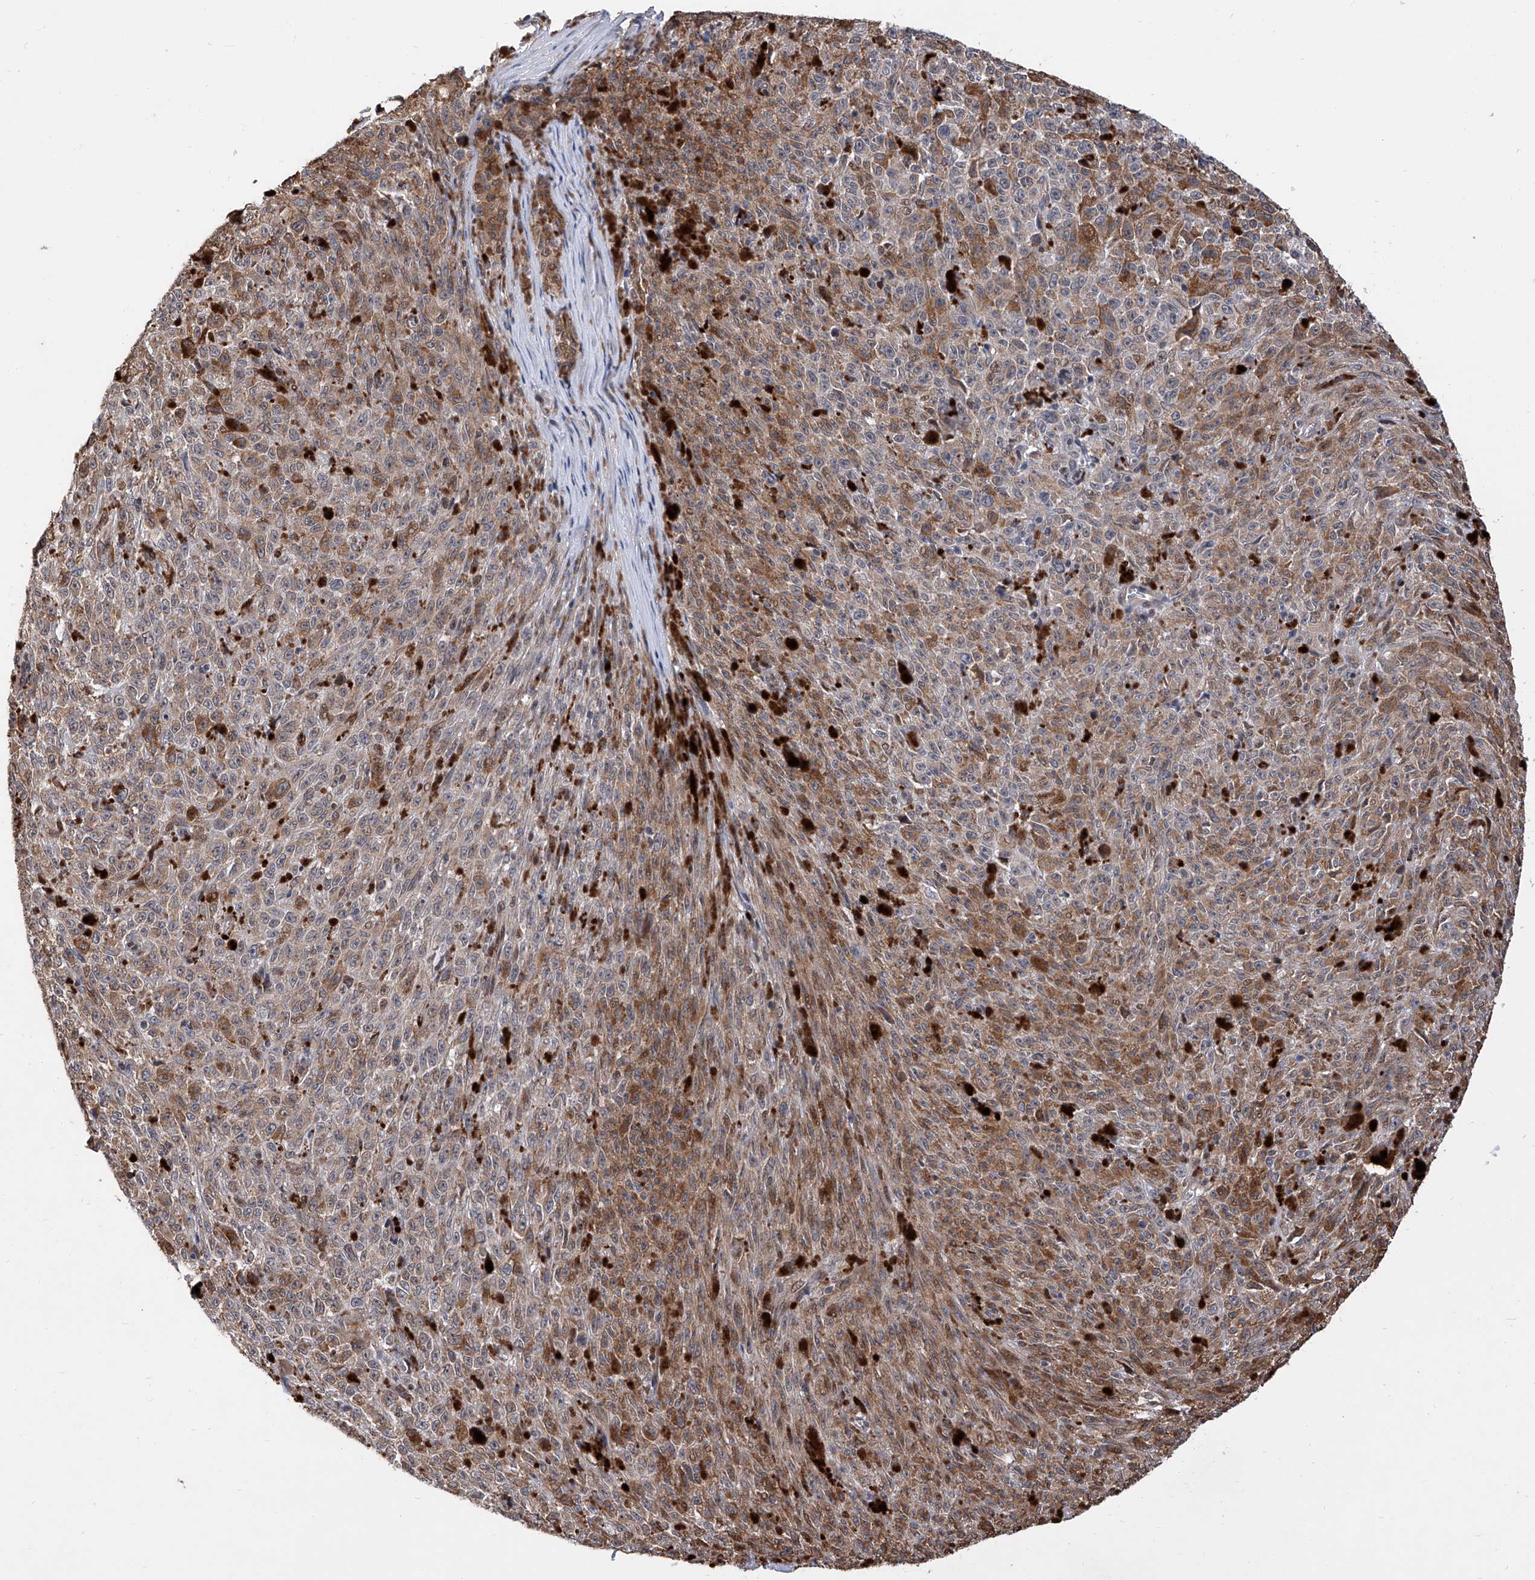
{"staining": {"intensity": "moderate", "quantity": ">75%", "location": "cytoplasmic/membranous"}, "tissue": "melanoma", "cell_type": "Tumor cells", "image_type": "cancer", "snomed": [{"axis": "morphology", "description": "Malignant melanoma, NOS"}, {"axis": "topography", "description": "Skin"}], "caption": "A high-resolution image shows immunohistochemistry staining of melanoma, which displays moderate cytoplasmic/membranous staining in about >75% of tumor cells. Using DAB (3,3'-diaminobenzidine) (brown) and hematoxylin (blue) stains, captured at high magnification using brightfield microscopy.", "gene": "FARP2", "patient": {"sex": "female", "age": 82}}